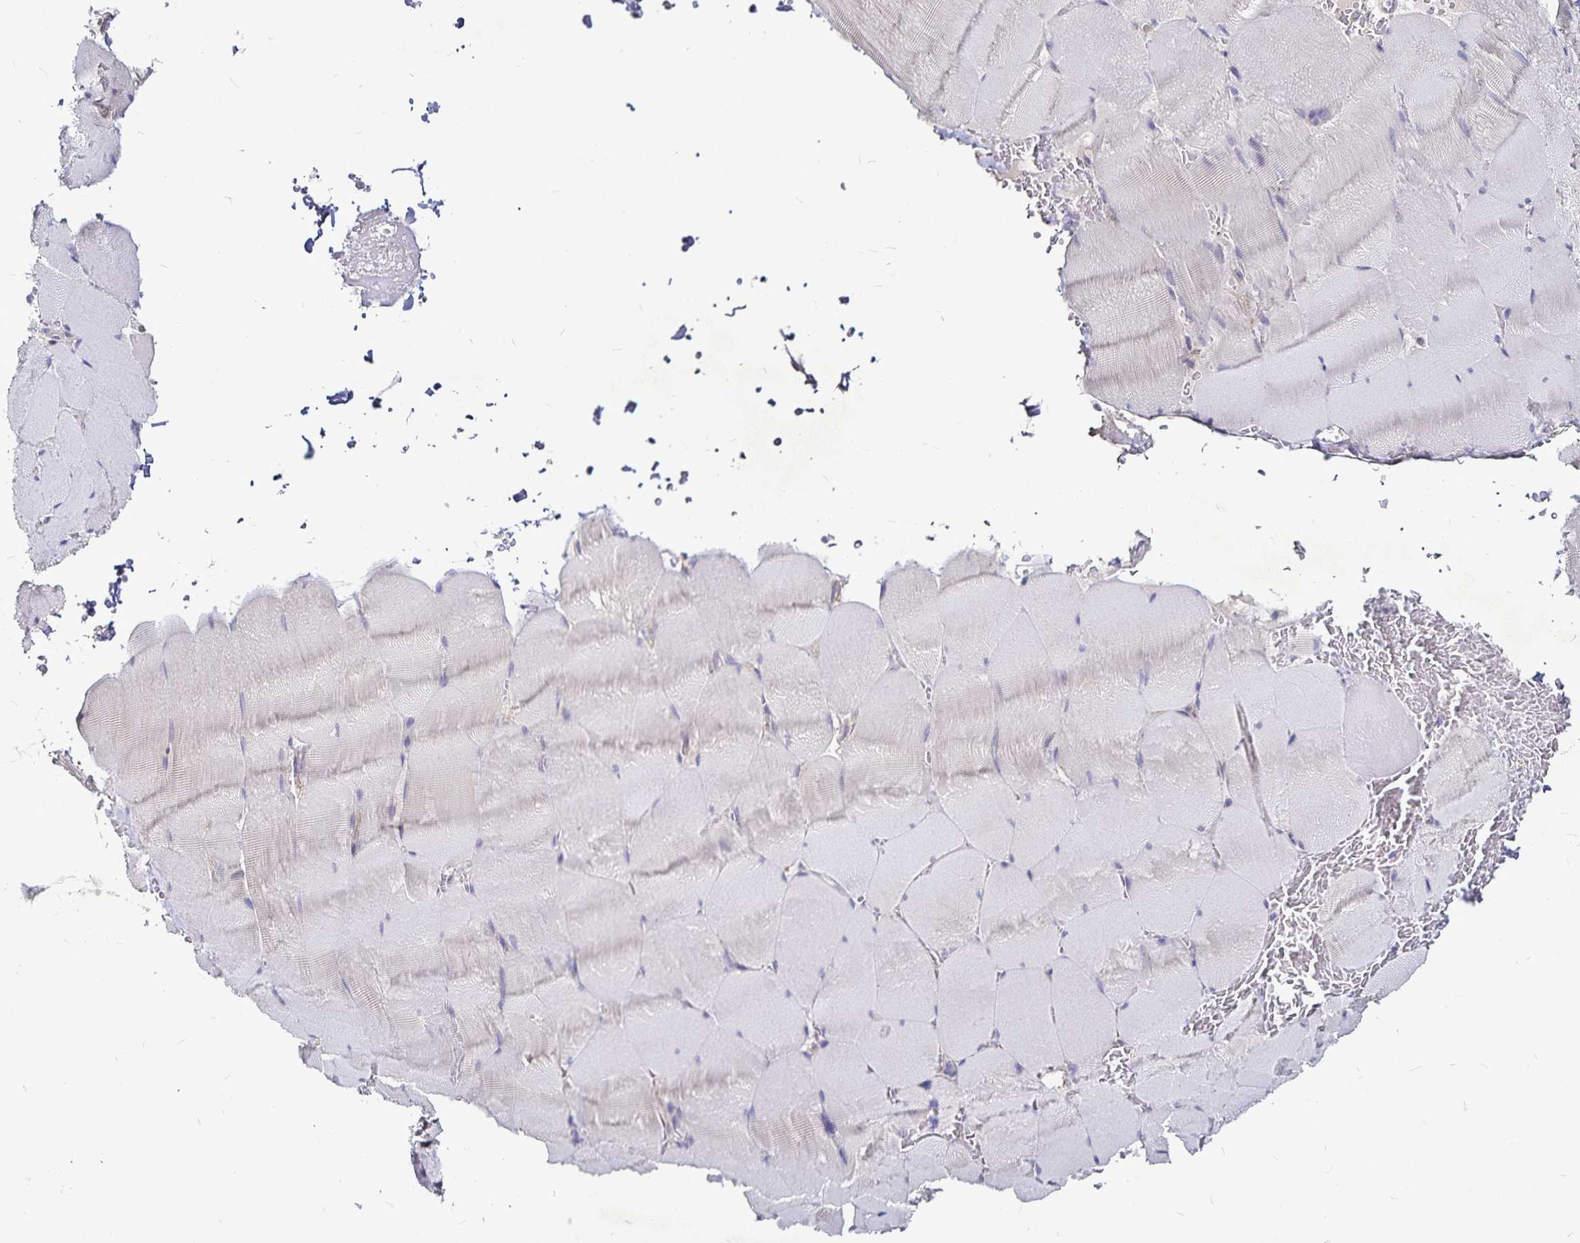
{"staining": {"intensity": "negative", "quantity": "none", "location": "none"}, "tissue": "skeletal muscle", "cell_type": "Myocytes", "image_type": "normal", "snomed": [{"axis": "morphology", "description": "Normal tissue, NOS"}, {"axis": "topography", "description": "Skeletal muscle"}, {"axis": "topography", "description": "Head-Neck"}], "caption": "High power microscopy photomicrograph of an IHC histopathology image of benign skeletal muscle, revealing no significant staining in myocytes. (Stains: DAB immunohistochemistry (IHC) with hematoxylin counter stain, Microscopy: brightfield microscopy at high magnification).", "gene": "GNG12", "patient": {"sex": "male", "age": 66}}